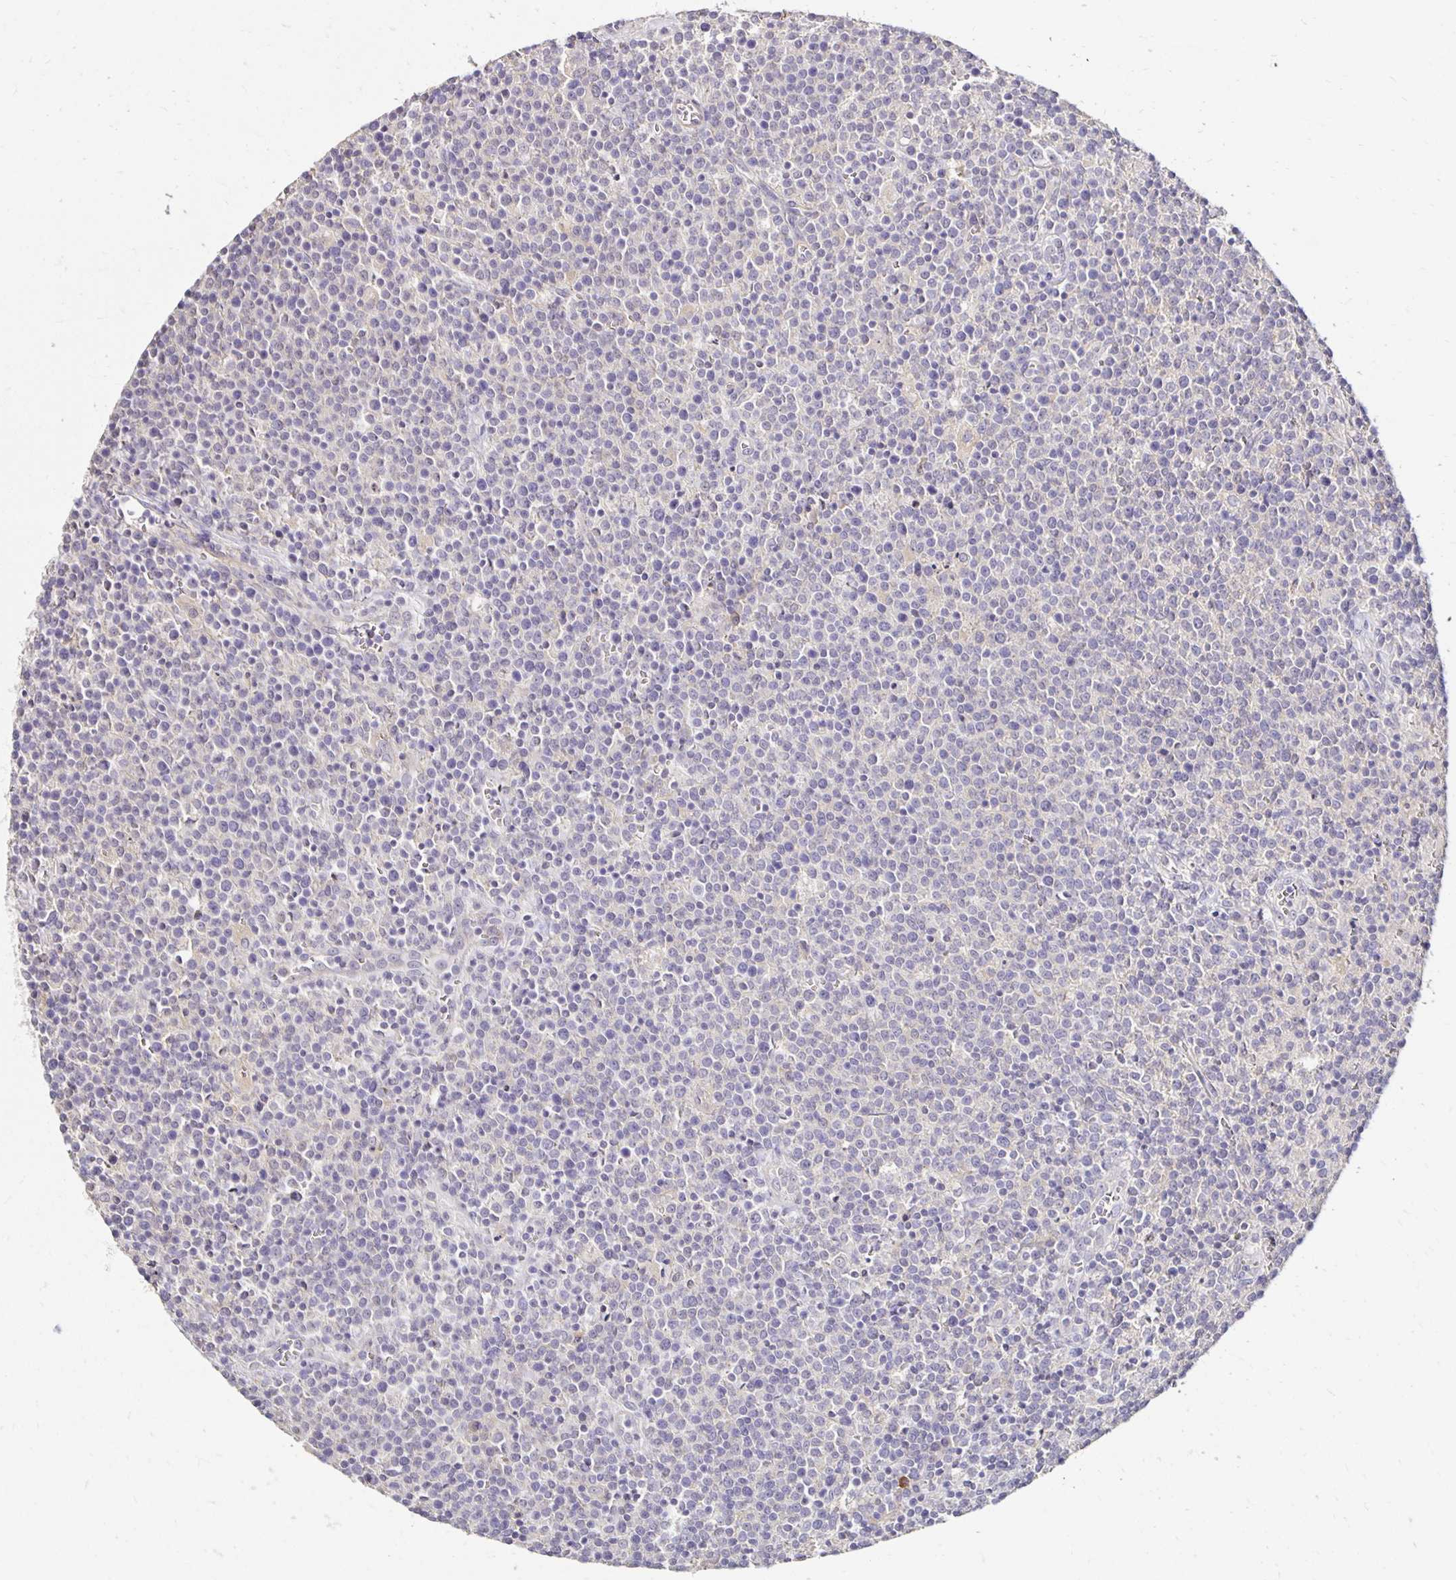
{"staining": {"intensity": "negative", "quantity": "none", "location": "none"}, "tissue": "lymphoma", "cell_type": "Tumor cells", "image_type": "cancer", "snomed": [{"axis": "morphology", "description": "Malignant lymphoma, non-Hodgkin's type, High grade"}, {"axis": "topography", "description": "Lymph node"}], "caption": "High power microscopy micrograph of an immunohistochemistry photomicrograph of malignant lymphoma, non-Hodgkin's type (high-grade), revealing no significant expression in tumor cells.", "gene": "PNPLA3", "patient": {"sex": "male", "age": 61}}